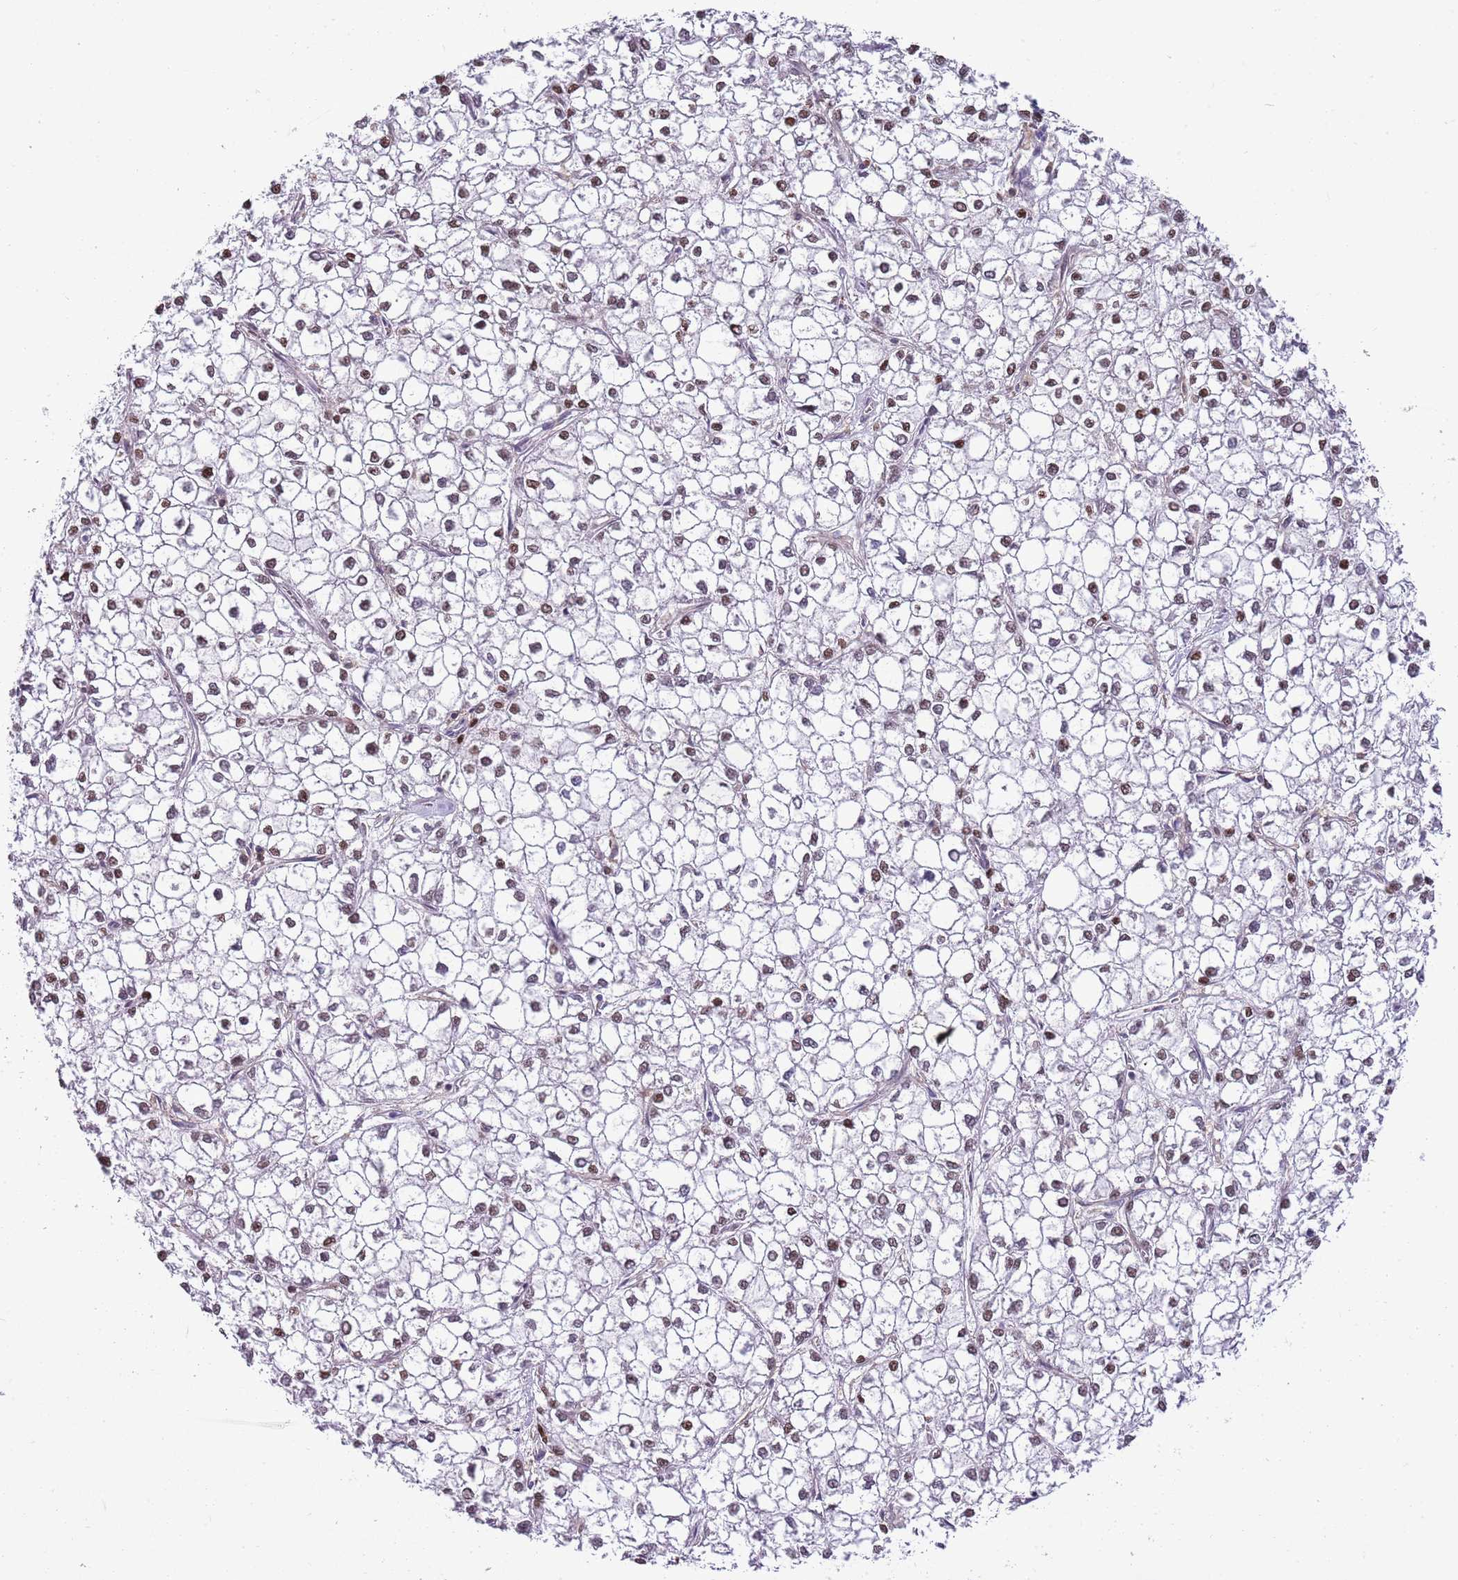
{"staining": {"intensity": "moderate", "quantity": ">75%", "location": "nuclear"}, "tissue": "liver cancer", "cell_type": "Tumor cells", "image_type": "cancer", "snomed": [{"axis": "morphology", "description": "Carcinoma, Hepatocellular, NOS"}, {"axis": "topography", "description": "Liver"}], "caption": "Immunohistochemical staining of hepatocellular carcinoma (liver) displays medium levels of moderate nuclear protein positivity in approximately >75% of tumor cells.", "gene": "DHX32", "patient": {"sex": "female", "age": 43}}